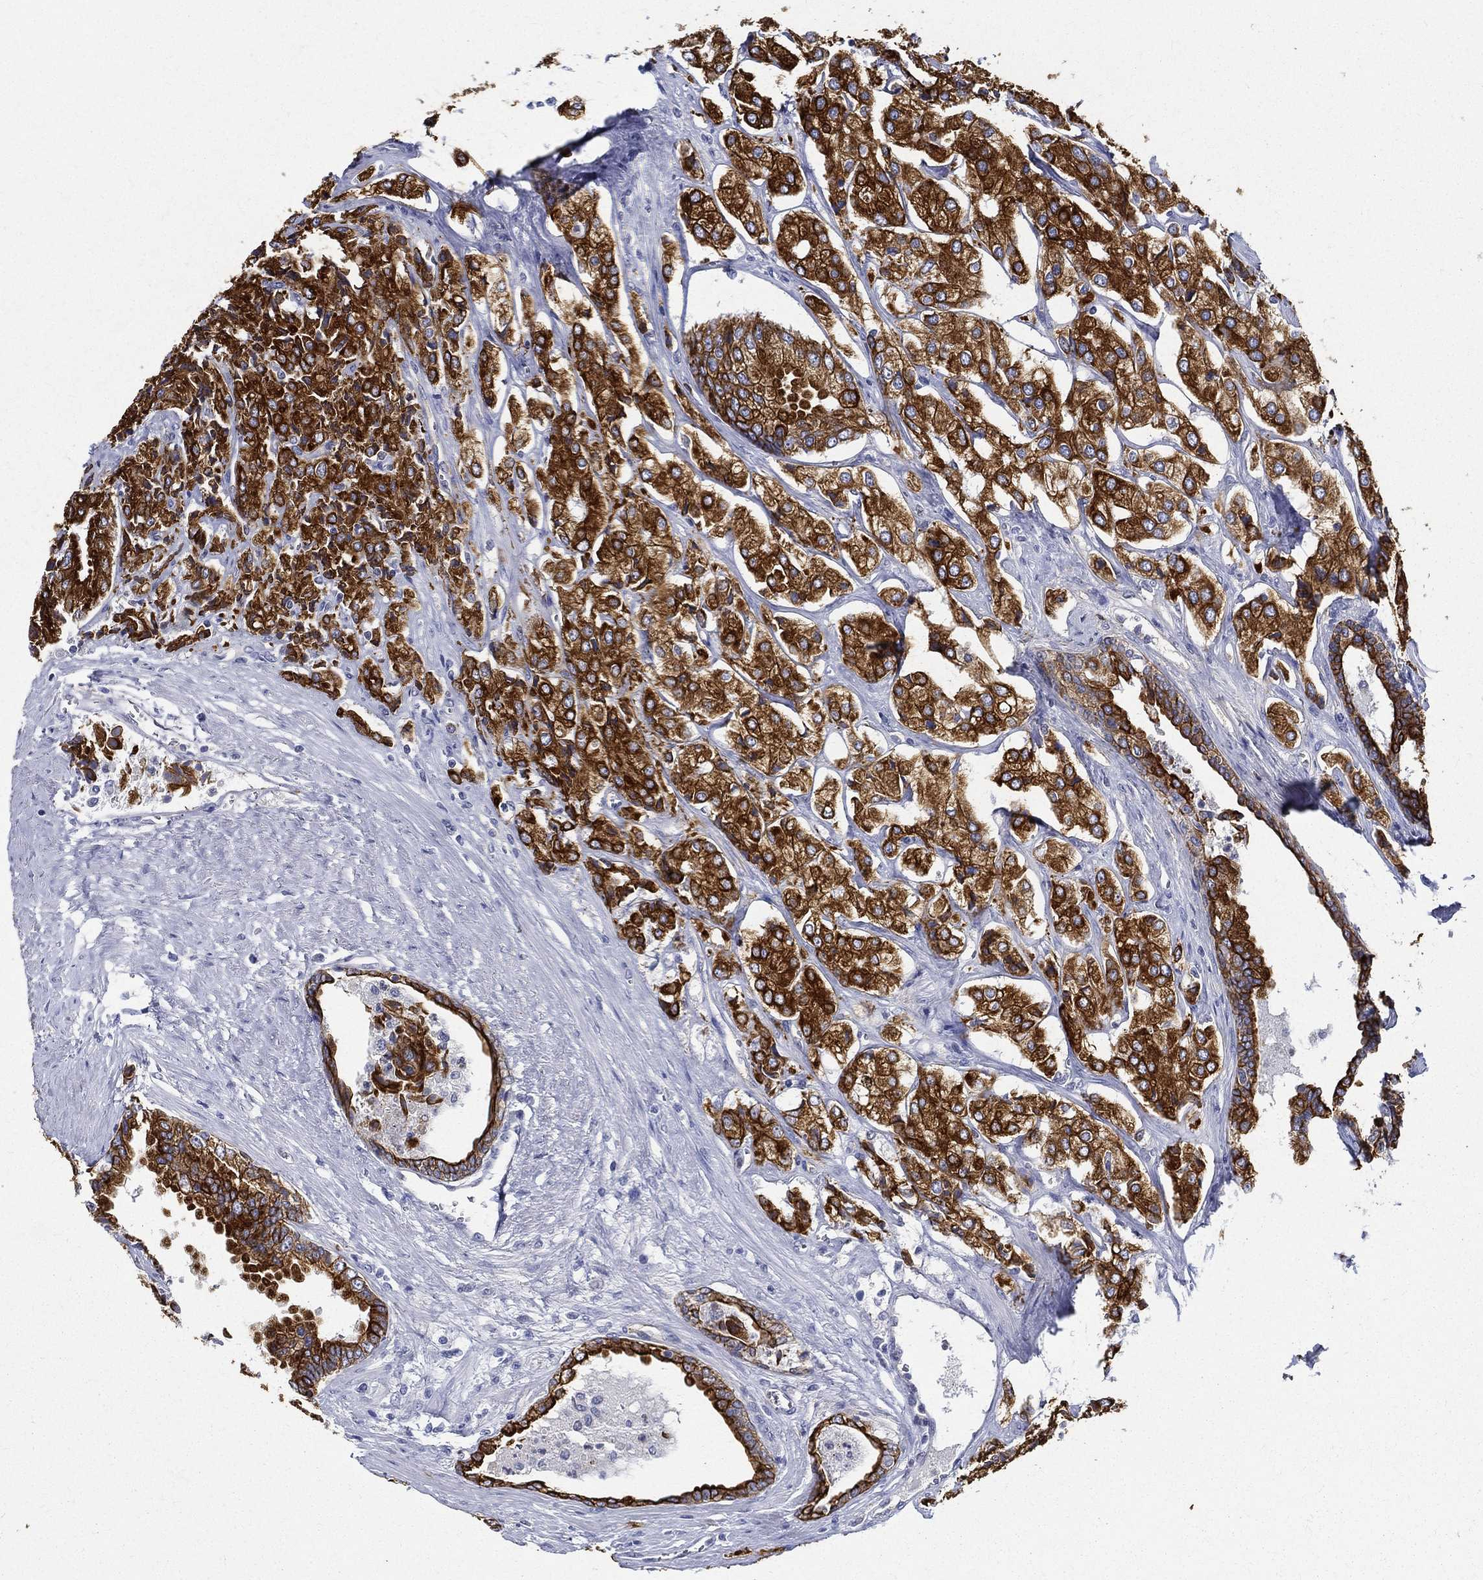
{"staining": {"intensity": "strong", "quantity": ">75%", "location": "cytoplasmic/membranous"}, "tissue": "prostate cancer", "cell_type": "Tumor cells", "image_type": "cancer", "snomed": [{"axis": "morphology", "description": "Adenocarcinoma, NOS"}, {"axis": "topography", "description": "Prostate and seminal vesicle, NOS"}, {"axis": "topography", "description": "Prostate"}], "caption": "Human prostate cancer stained for a protein (brown) exhibits strong cytoplasmic/membranous positive expression in about >75% of tumor cells.", "gene": "NEDD9", "patient": {"sex": "male", "age": 67}}